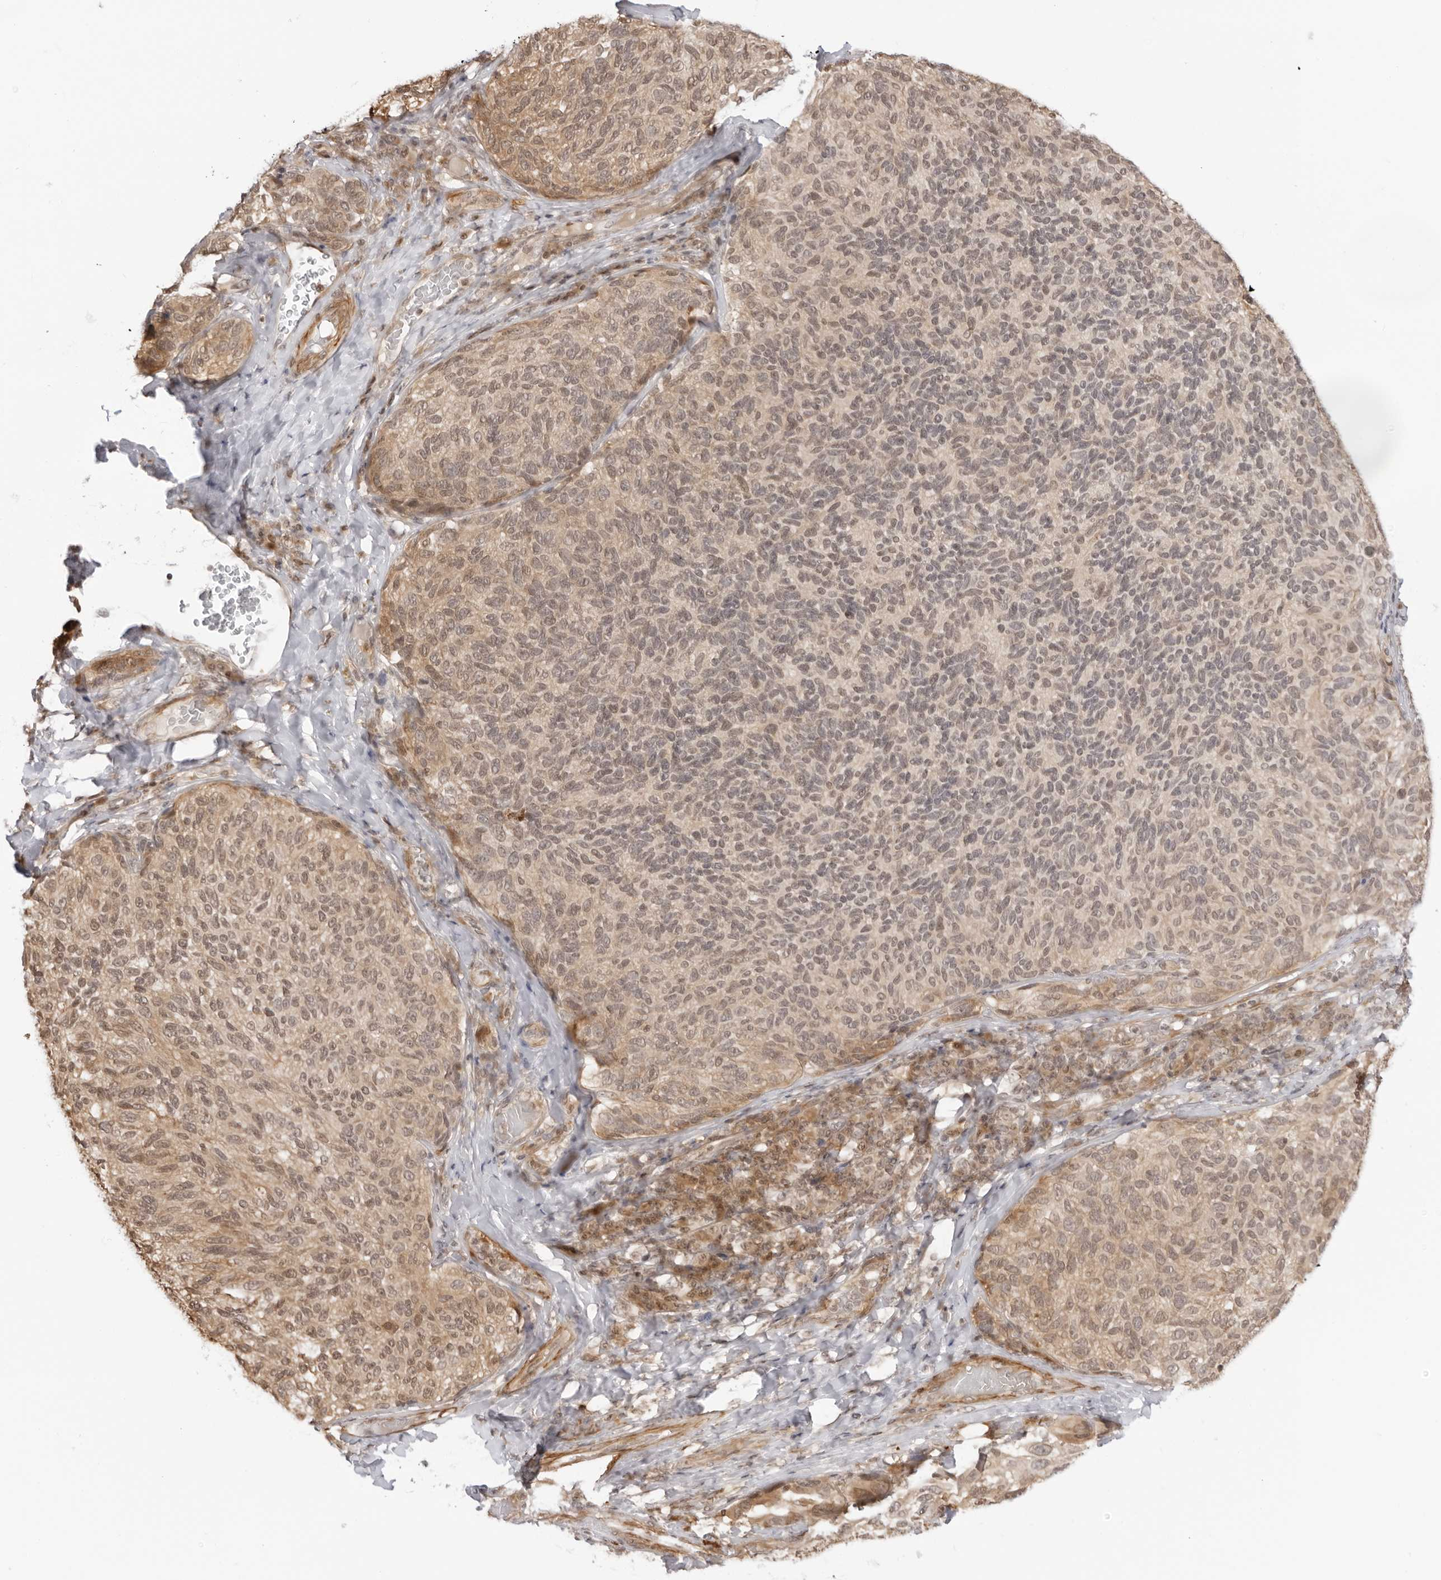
{"staining": {"intensity": "weak", "quantity": "25%-75%", "location": "cytoplasmic/membranous,nuclear"}, "tissue": "melanoma", "cell_type": "Tumor cells", "image_type": "cancer", "snomed": [{"axis": "morphology", "description": "Malignant melanoma, NOS"}, {"axis": "topography", "description": "Skin"}], "caption": "IHC photomicrograph of neoplastic tissue: melanoma stained using IHC reveals low levels of weak protein expression localized specifically in the cytoplasmic/membranous and nuclear of tumor cells, appearing as a cytoplasmic/membranous and nuclear brown color.", "gene": "RNF146", "patient": {"sex": "female", "age": 73}}